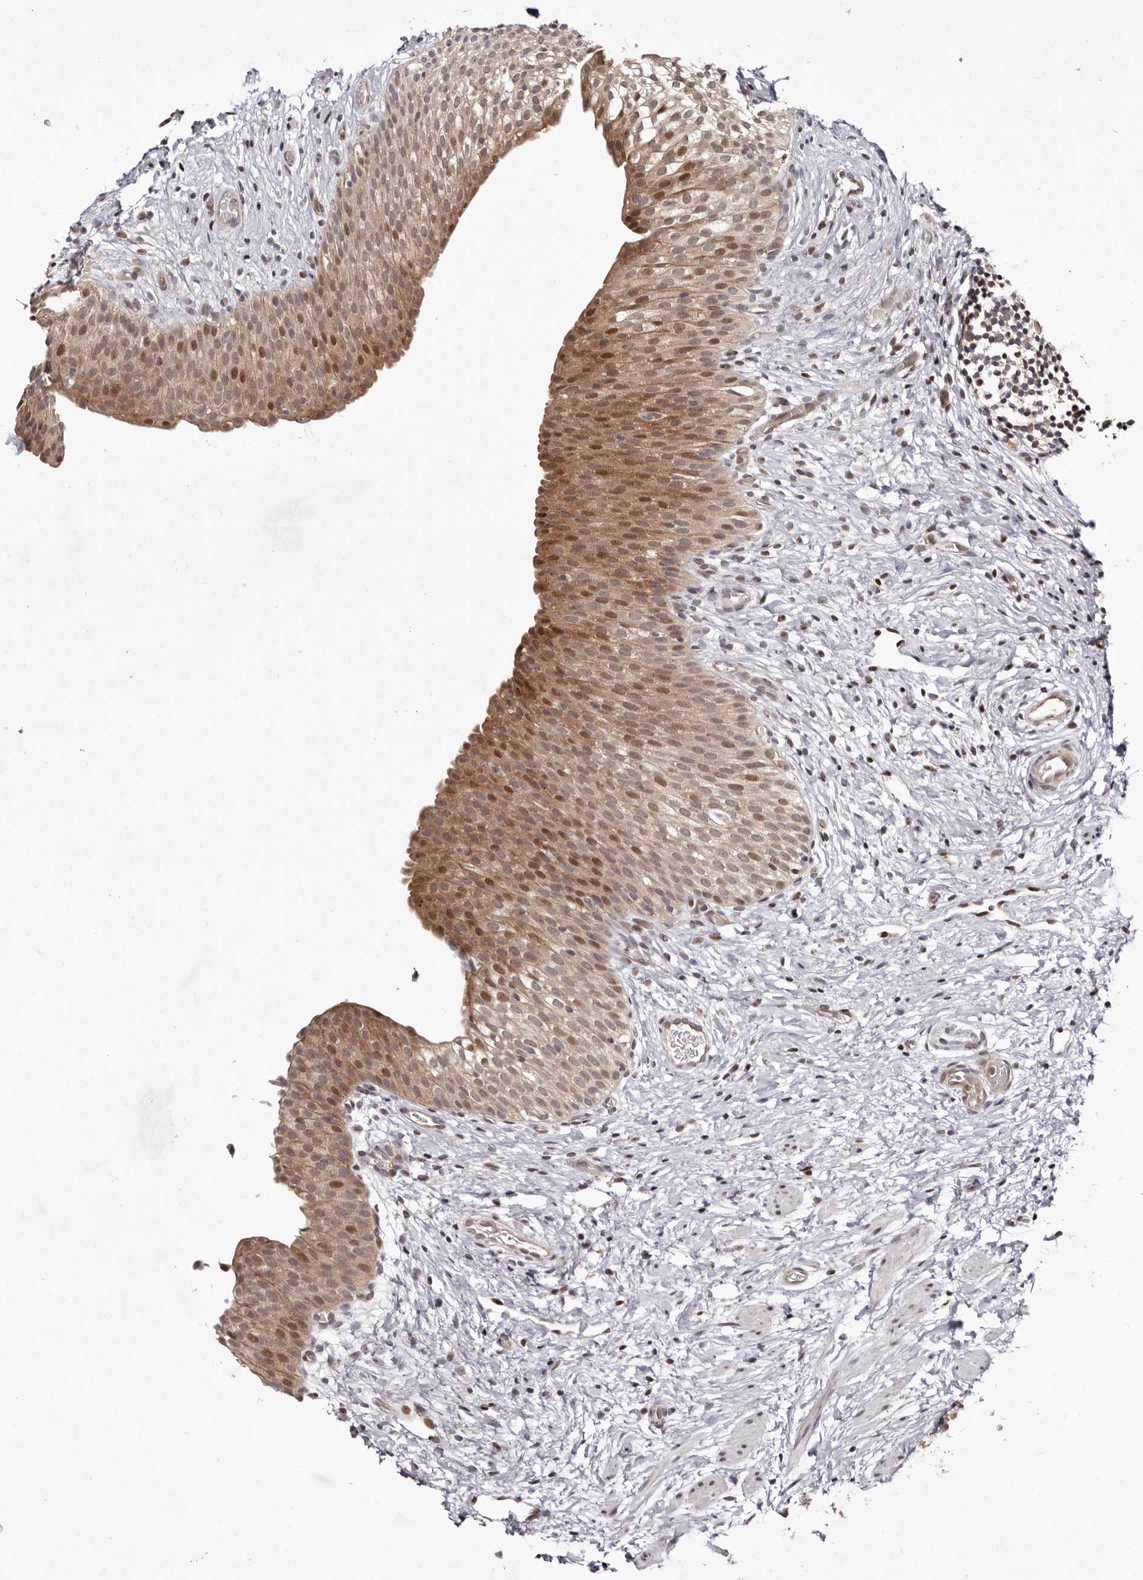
{"staining": {"intensity": "moderate", "quantity": ">75%", "location": "cytoplasmic/membranous,nuclear"}, "tissue": "urinary bladder", "cell_type": "Urothelial cells", "image_type": "normal", "snomed": [{"axis": "morphology", "description": "Normal tissue, NOS"}, {"axis": "topography", "description": "Urinary bladder"}], "caption": "IHC of benign human urinary bladder shows medium levels of moderate cytoplasmic/membranous,nuclear expression in approximately >75% of urothelial cells.", "gene": "GLRX3", "patient": {"sex": "male", "age": 1}}